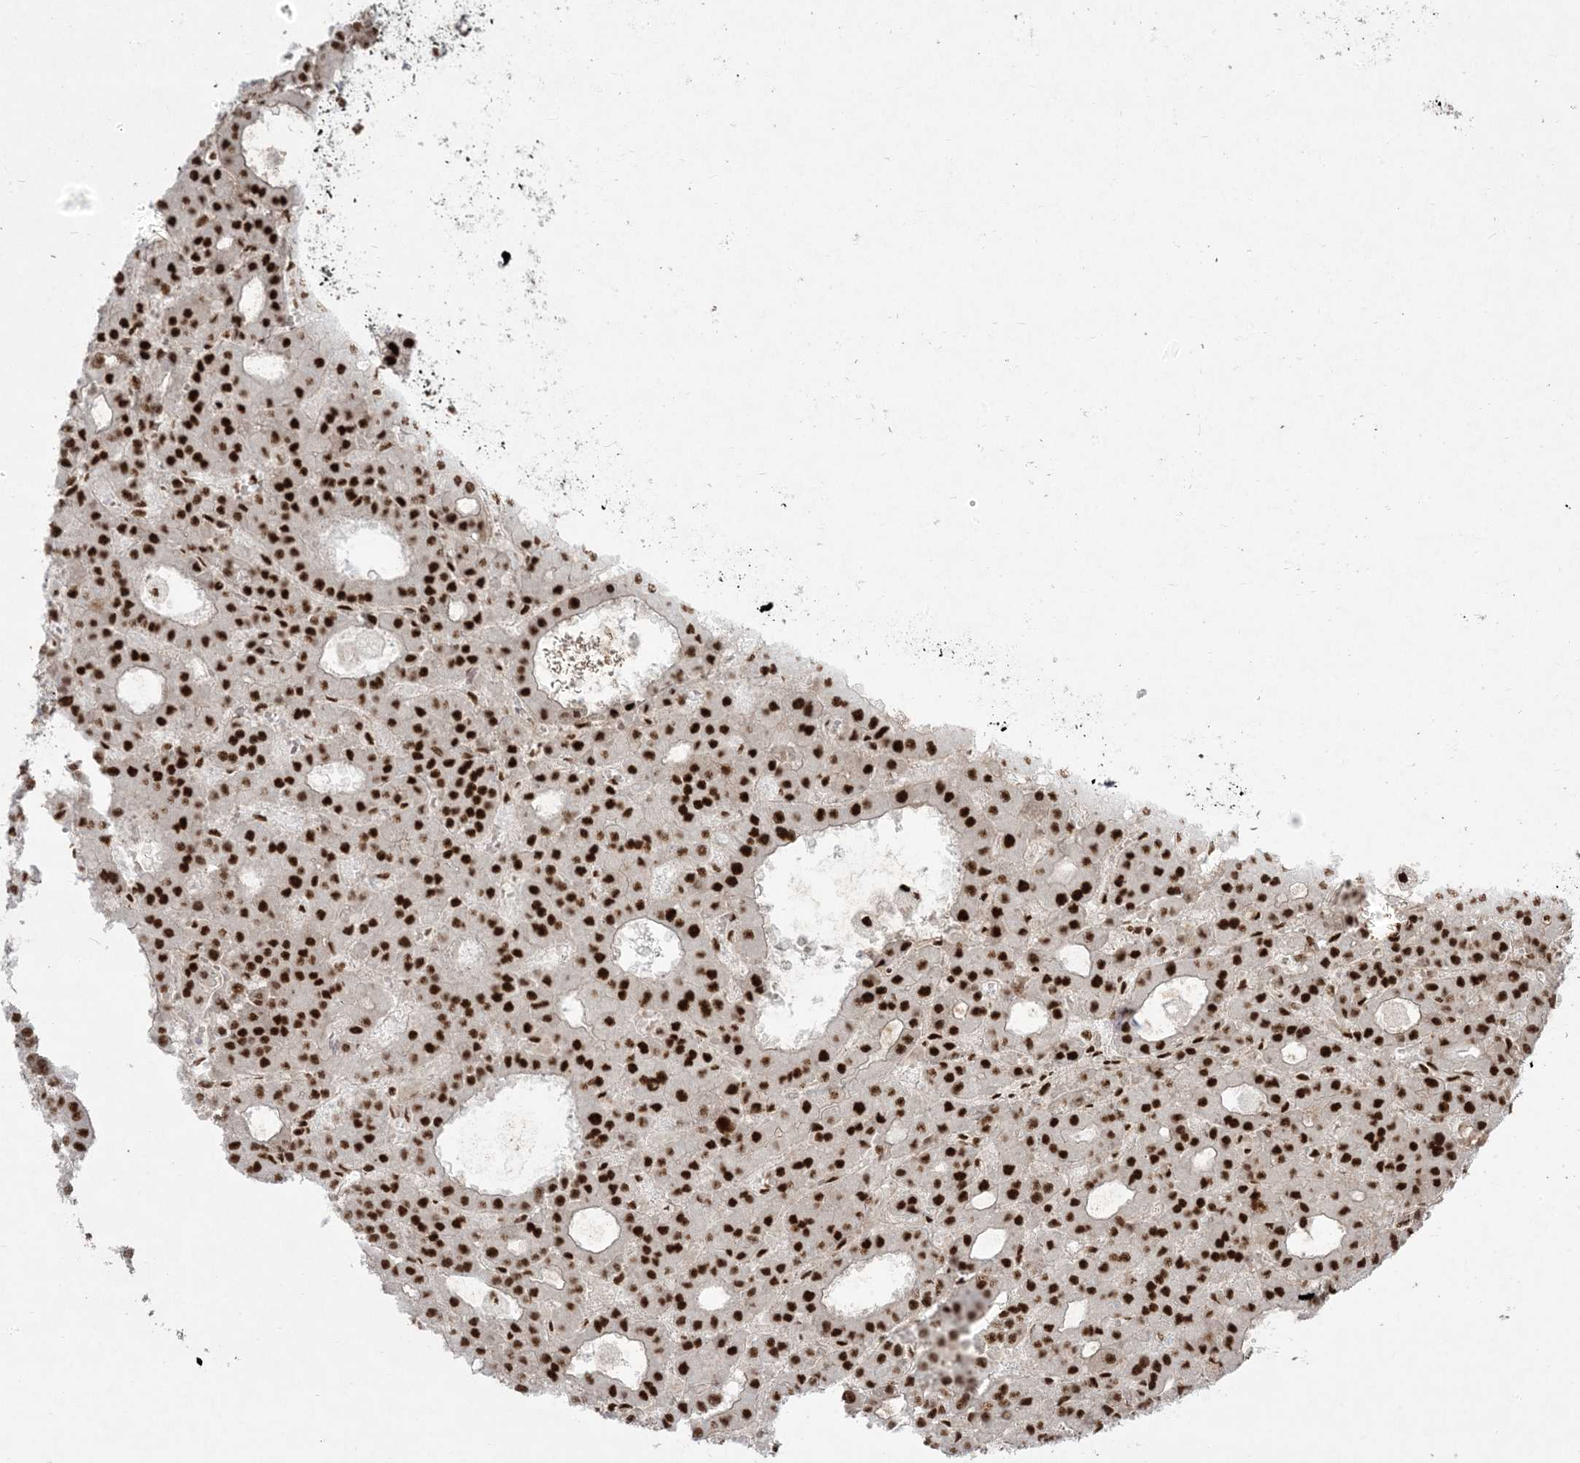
{"staining": {"intensity": "strong", "quantity": ">75%", "location": "nuclear"}, "tissue": "liver cancer", "cell_type": "Tumor cells", "image_type": "cancer", "snomed": [{"axis": "morphology", "description": "Carcinoma, Hepatocellular, NOS"}, {"axis": "topography", "description": "Liver"}], "caption": "Liver cancer tissue reveals strong nuclear expression in about >75% of tumor cells Nuclei are stained in blue.", "gene": "RBM10", "patient": {"sex": "male", "age": 70}}